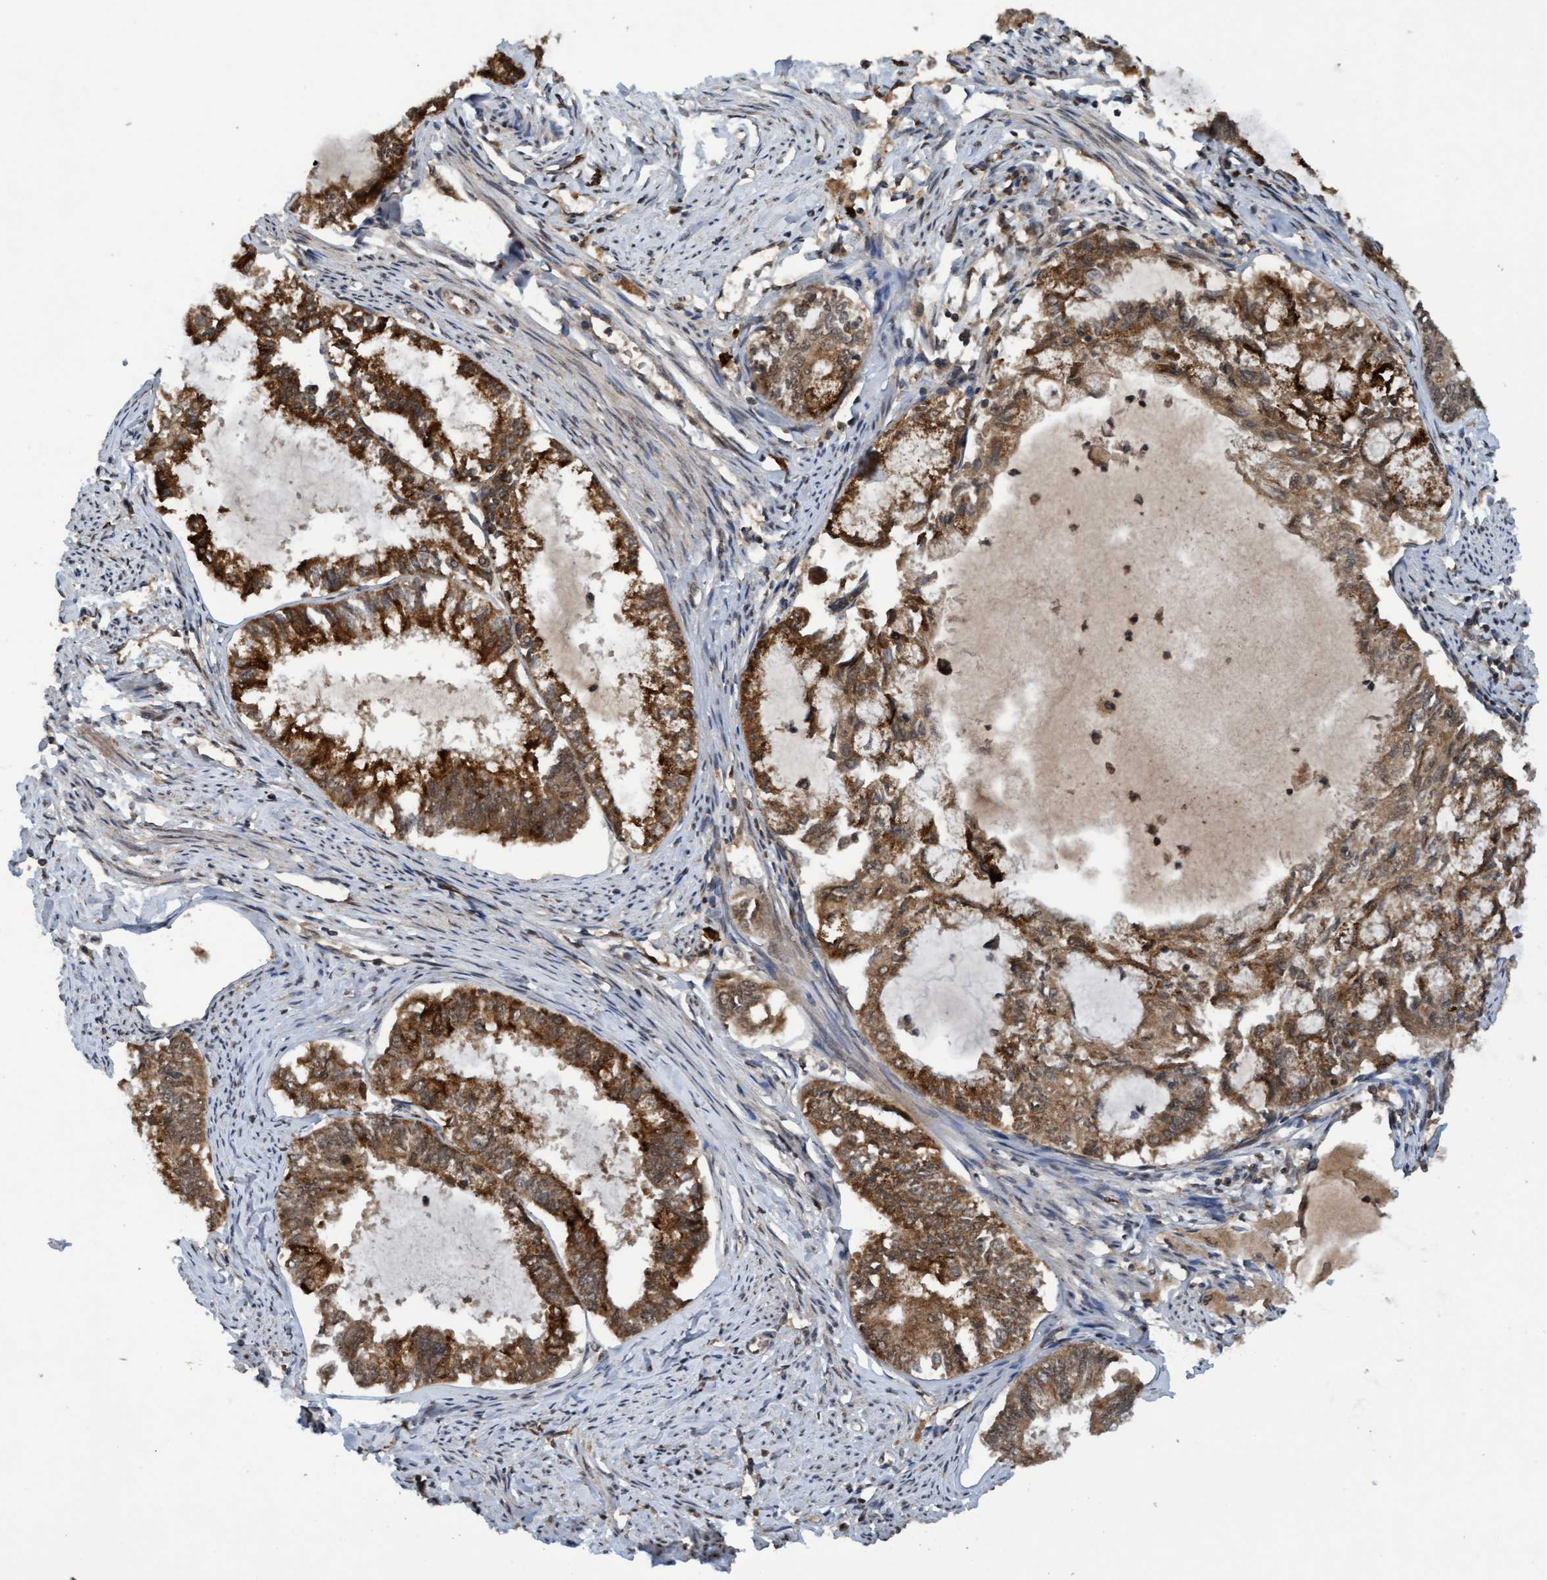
{"staining": {"intensity": "strong", "quantity": ">75%", "location": "cytoplasmic/membranous"}, "tissue": "endometrial cancer", "cell_type": "Tumor cells", "image_type": "cancer", "snomed": [{"axis": "morphology", "description": "Adenocarcinoma, NOS"}, {"axis": "topography", "description": "Endometrium"}], "caption": "Immunohistochemistry (IHC) image of human endometrial adenocarcinoma stained for a protein (brown), which demonstrates high levels of strong cytoplasmic/membranous staining in about >75% of tumor cells.", "gene": "WASF1", "patient": {"sex": "female", "age": 86}}